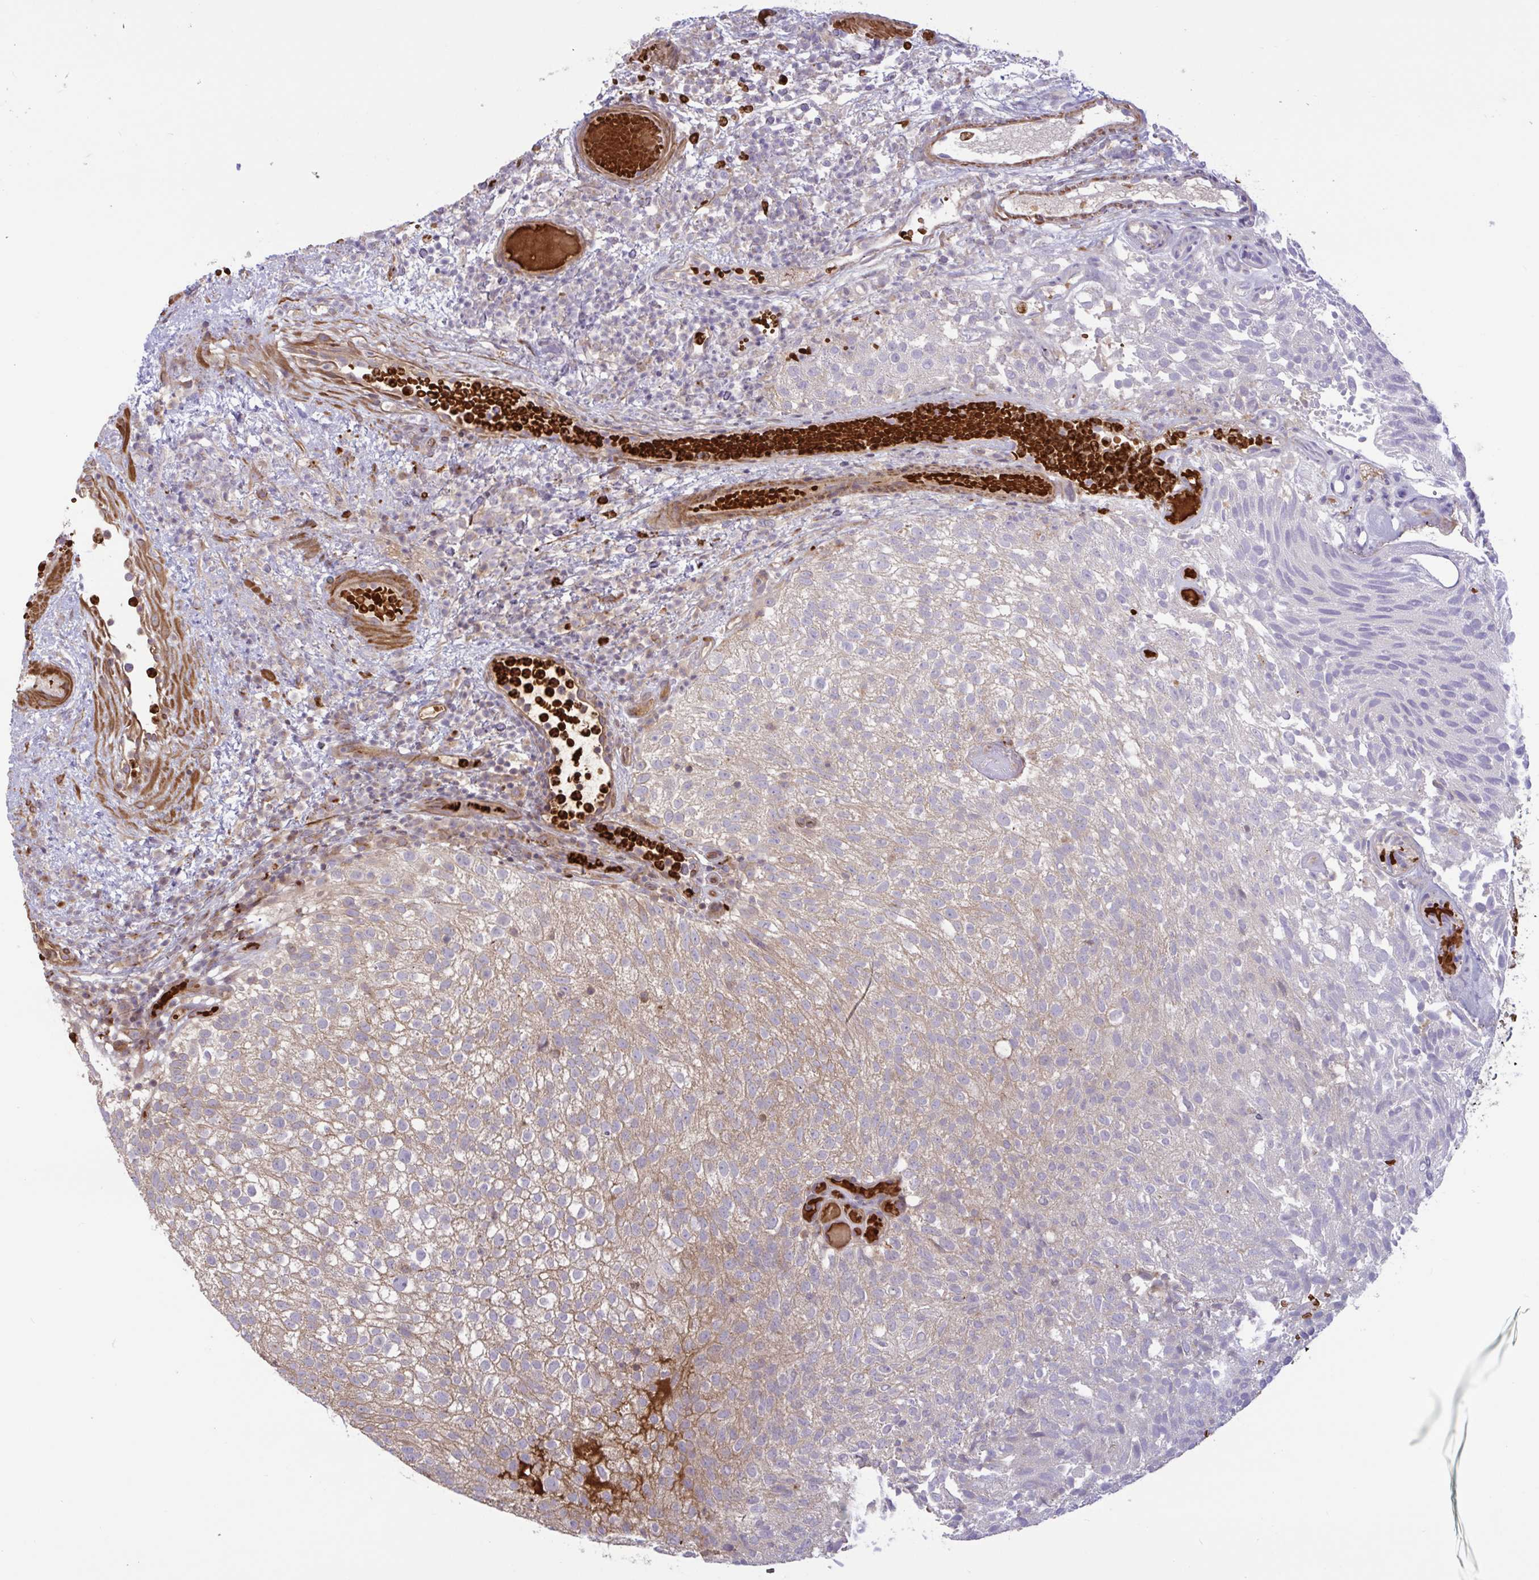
{"staining": {"intensity": "weak", "quantity": "25%-75%", "location": "cytoplasmic/membranous"}, "tissue": "urothelial cancer", "cell_type": "Tumor cells", "image_type": "cancer", "snomed": [{"axis": "morphology", "description": "Urothelial carcinoma, Low grade"}, {"axis": "topography", "description": "Urinary bladder"}], "caption": "Immunohistochemistry (IHC) micrograph of neoplastic tissue: urothelial carcinoma (low-grade) stained using IHC exhibits low levels of weak protein expression localized specifically in the cytoplasmic/membranous of tumor cells, appearing as a cytoplasmic/membranous brown color.", "gene": "IL1R1", "patient": {"sex": "male", "age": 78}}